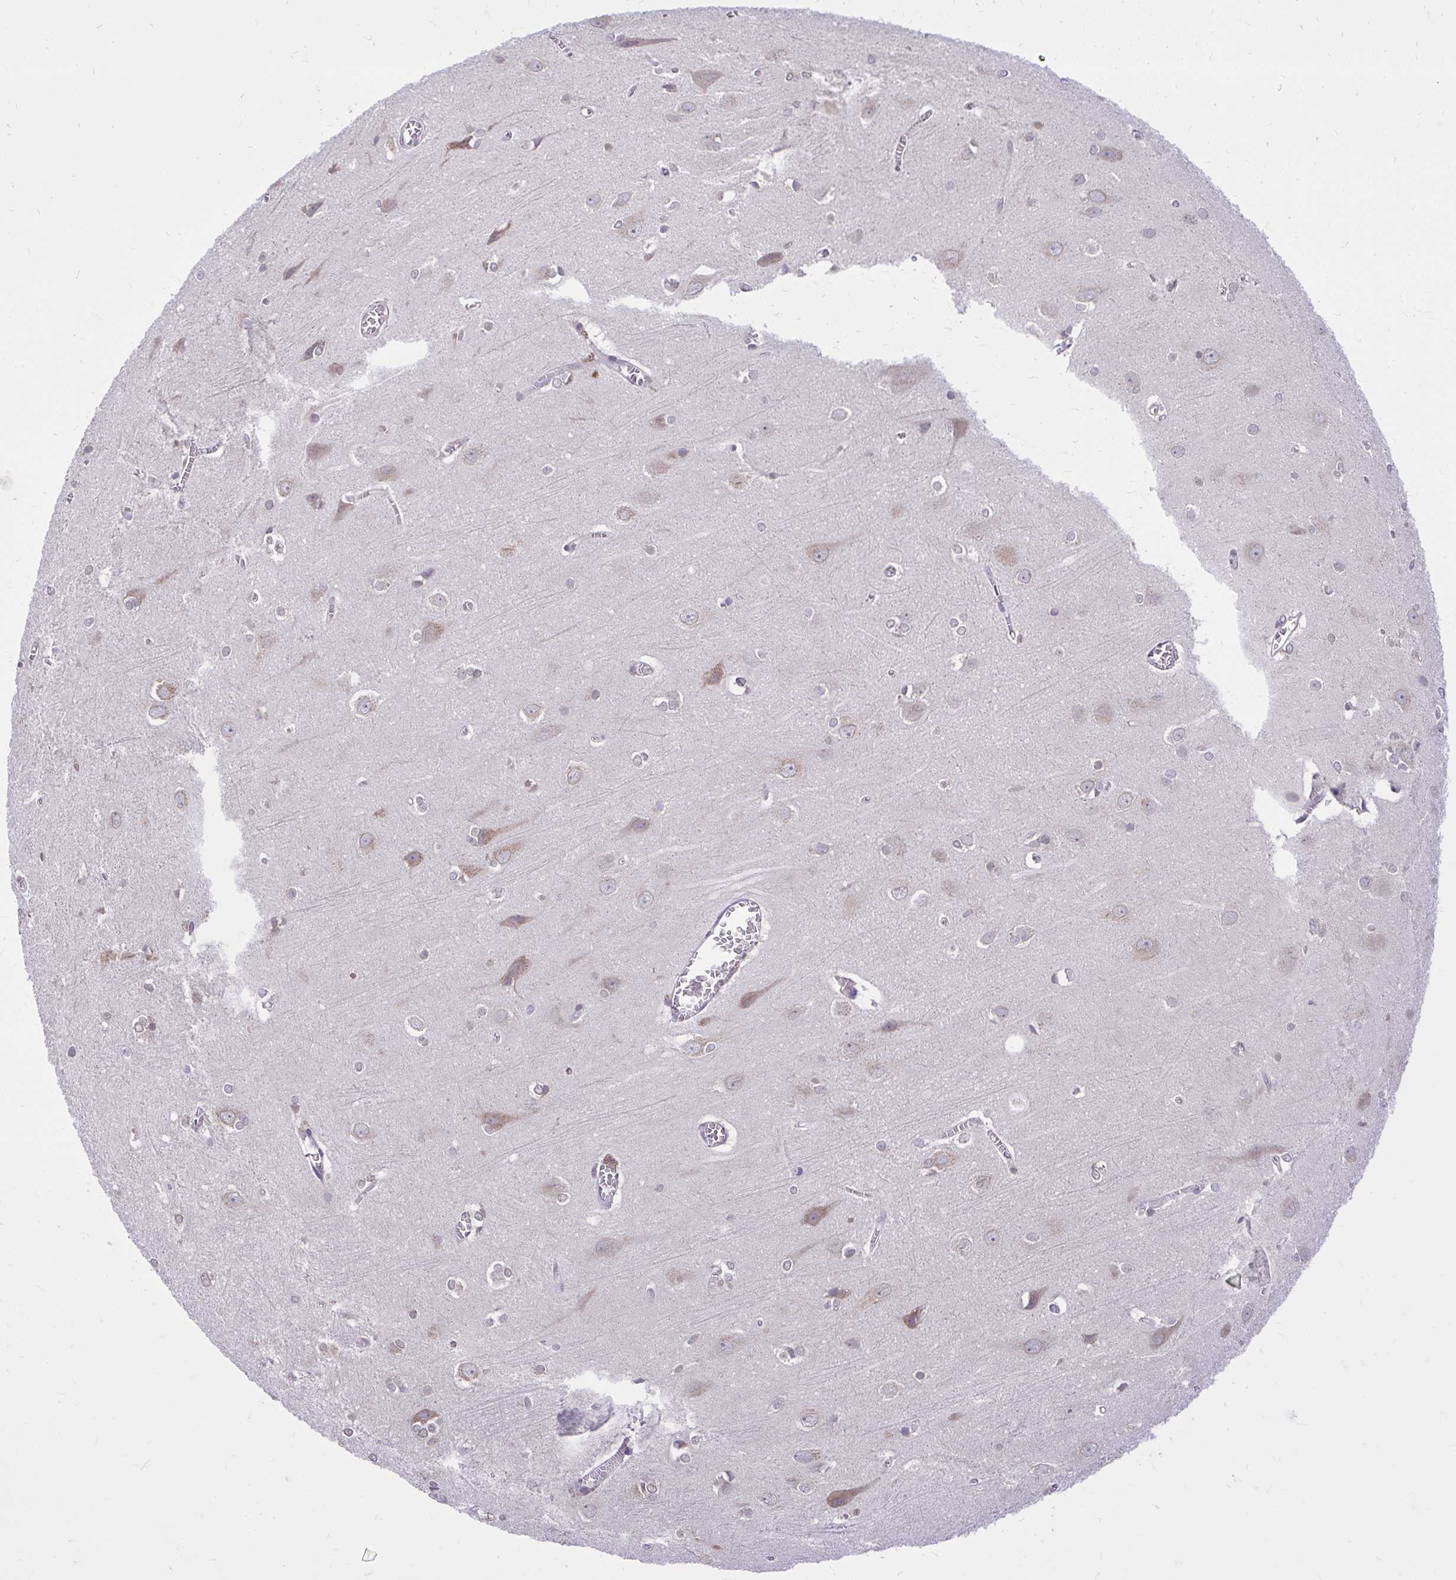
{"staining": {"intensity": "negative", "quantity": "none", "location": "none"}, "tissue": "cerebral cortex", "cell_type": "Endothelial cells", "image_type": "normal", "snomed": [{"axis": "morphology", "description": "Normal tissue, NOS"}, {"axis": "topography", "description": "Cerebral cortex"}], "caption": "This histopathology image is of benign cerebral cortex stained with immunohistochemistry to label a protein in brown with the nuclei are counter-stained blue. There is no expression in endothelial cells. (DAB (3,3'-diaminobenzidine) immunohistochemistry with hematoxylin counter stain).", "gene": "DPY19L1", "patient": {"sex": "male", "age": 37}}